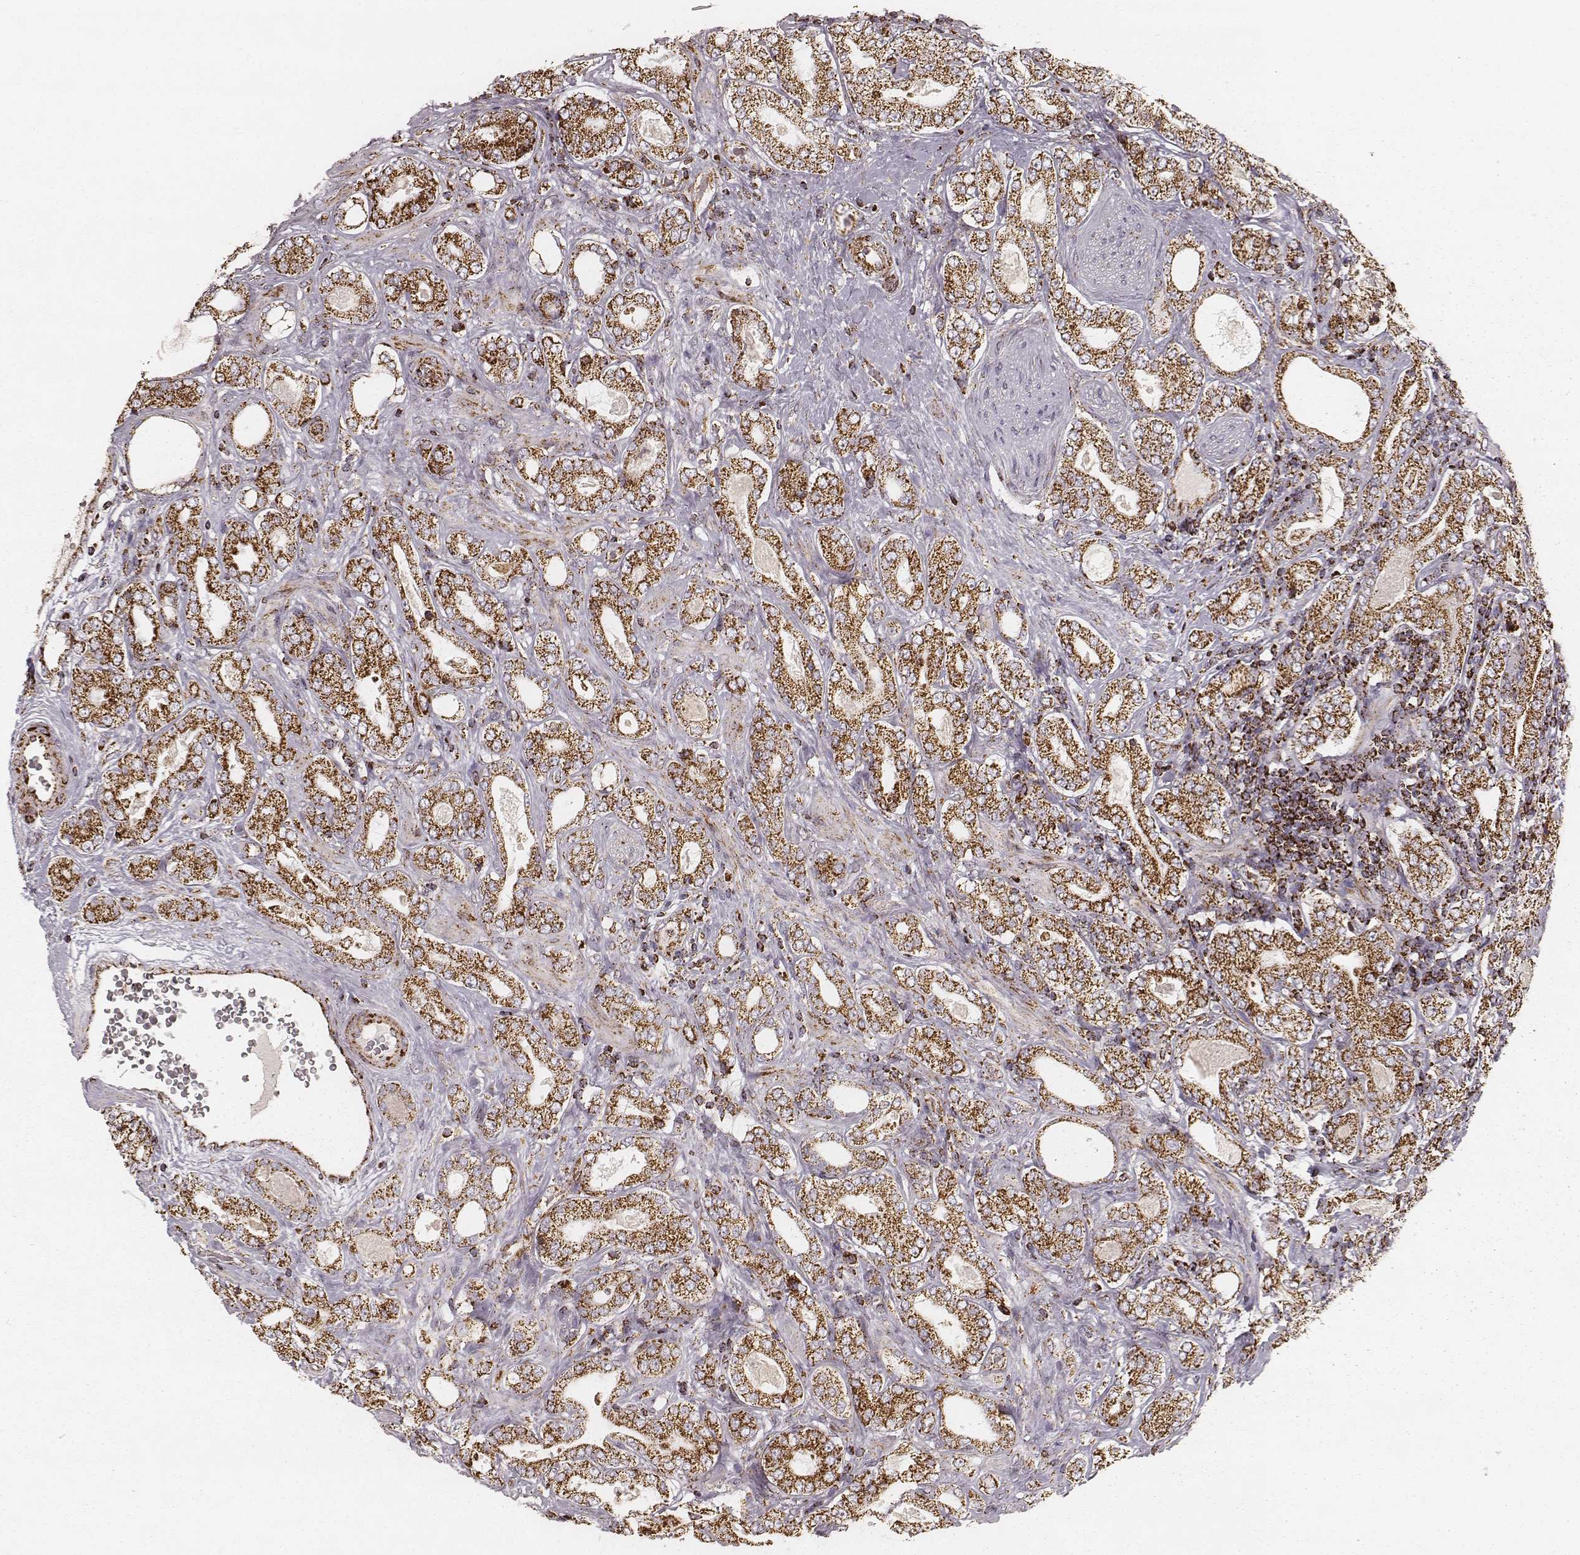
{"staining": {"intensity": "strong", "quantity": ">75%", "location": "cytoplasmic/membranous"}, "tissue": "prostate cancer", "cell_type": "Tumor cells", "image_type": "cancer", "snomed": [{"axis": "morphology", "description": "Adenocarcinoma, NOS"}, {"axis": "topography", "description": "Prostate"}], "caption": "Brown immunohistochemical staining in human prostate adenocarcinoma reveals strong cytoplasmic/membranous positivity in approximately >75% of tumor cells. (Brightfield microscopy of DAB IHC at high magnification).", "gene": "CS", "patient": {"sex": "male", "age": 64}}